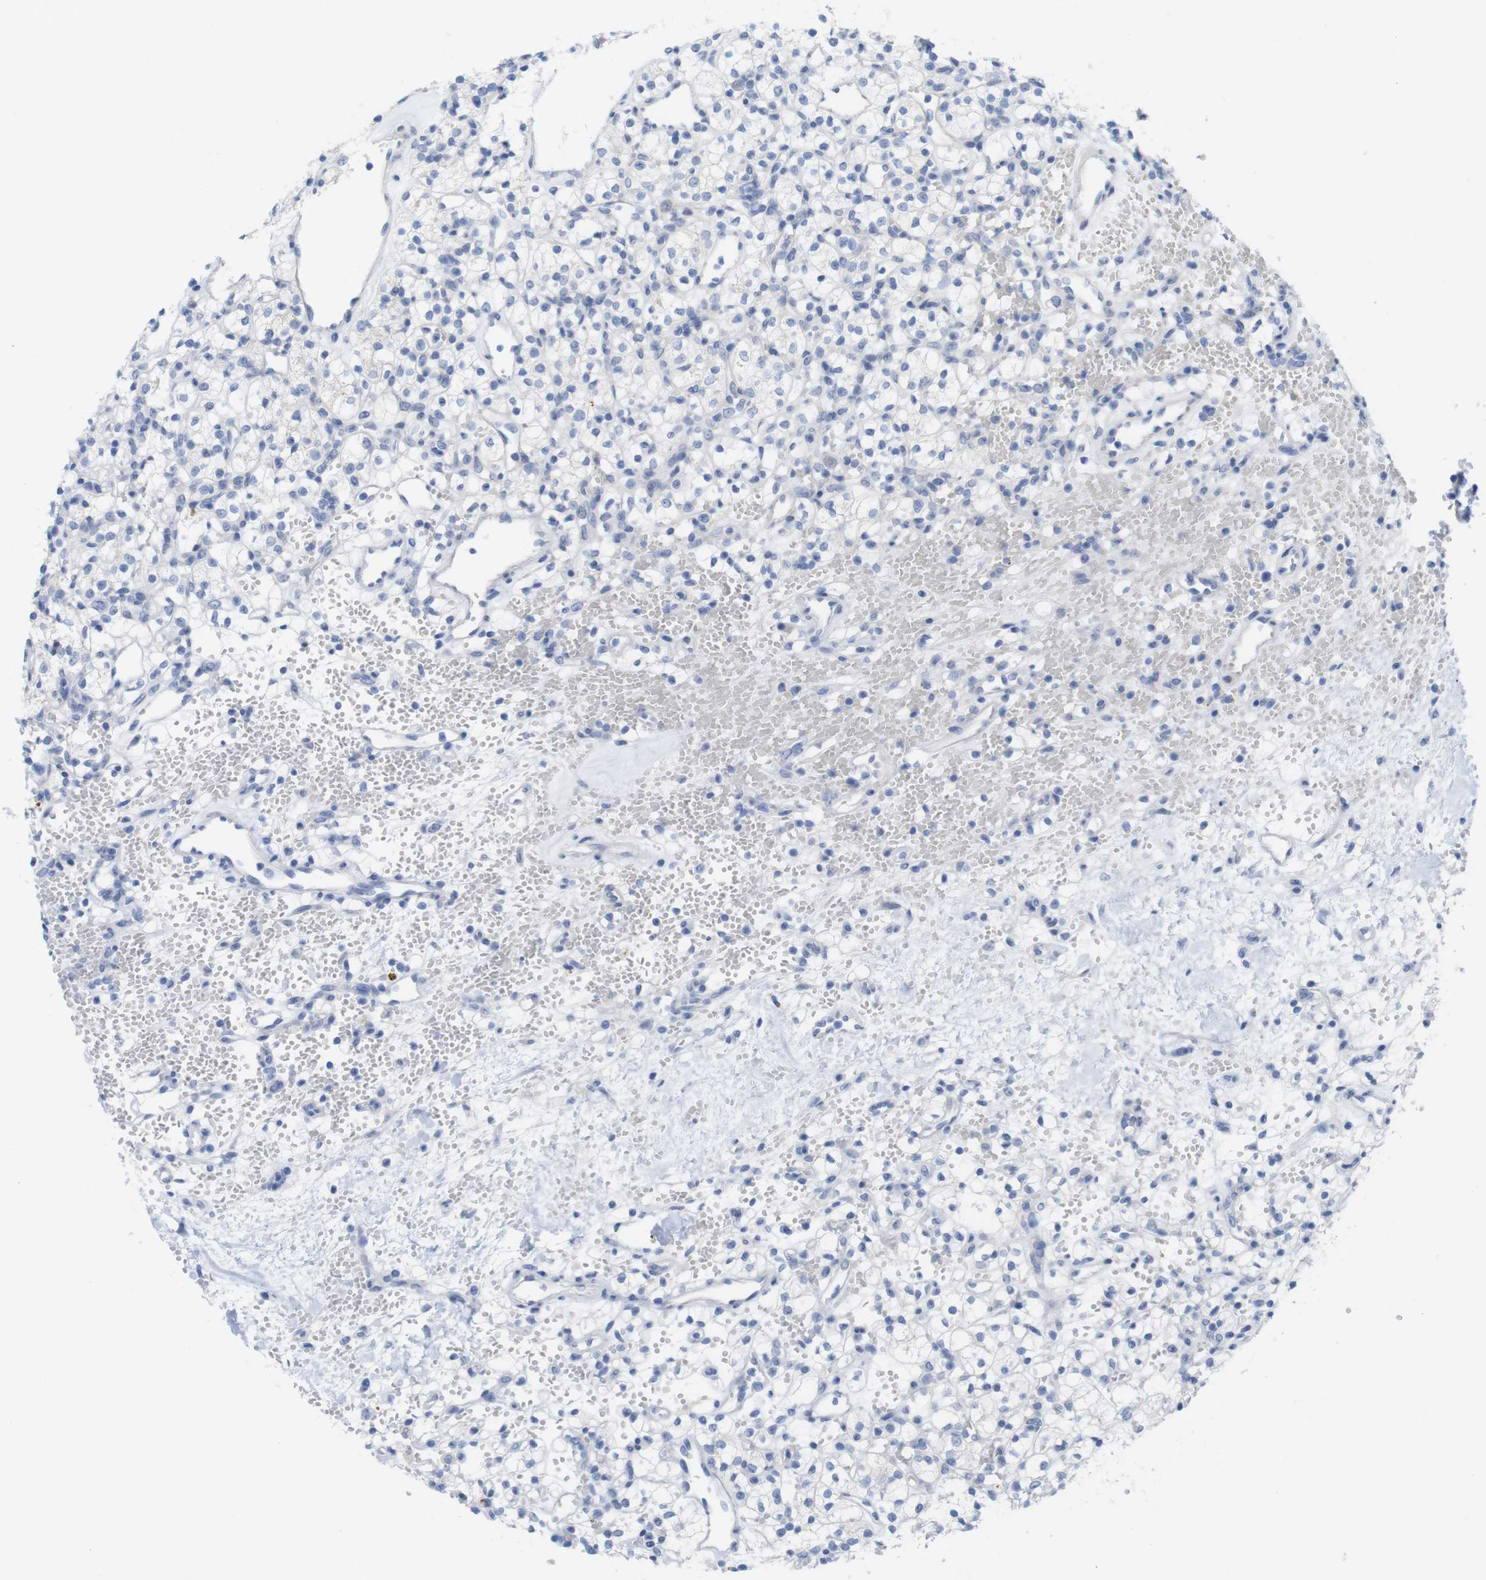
{"staining": {"intensity": "negative", "quantity": "none", "location": "none"}, "tissue": "renal cancer", "cell_type": "Tumor cells", "image_type": "cancer", "snomed": [{"axis": "morphology", "description": "Adenocarcinoma, NOS"}, {"axis": "topography", "description": "Kidney"}], "caption": "The micrograph shows no significant staining in tumor cells of renal adenocarcinoma. (DAB immunohistochemistry (IHC) visualized using brightfield microscopy, high magnification).", "gene": "PNMA1", "patient": {"sex": "female", "age": 60}}